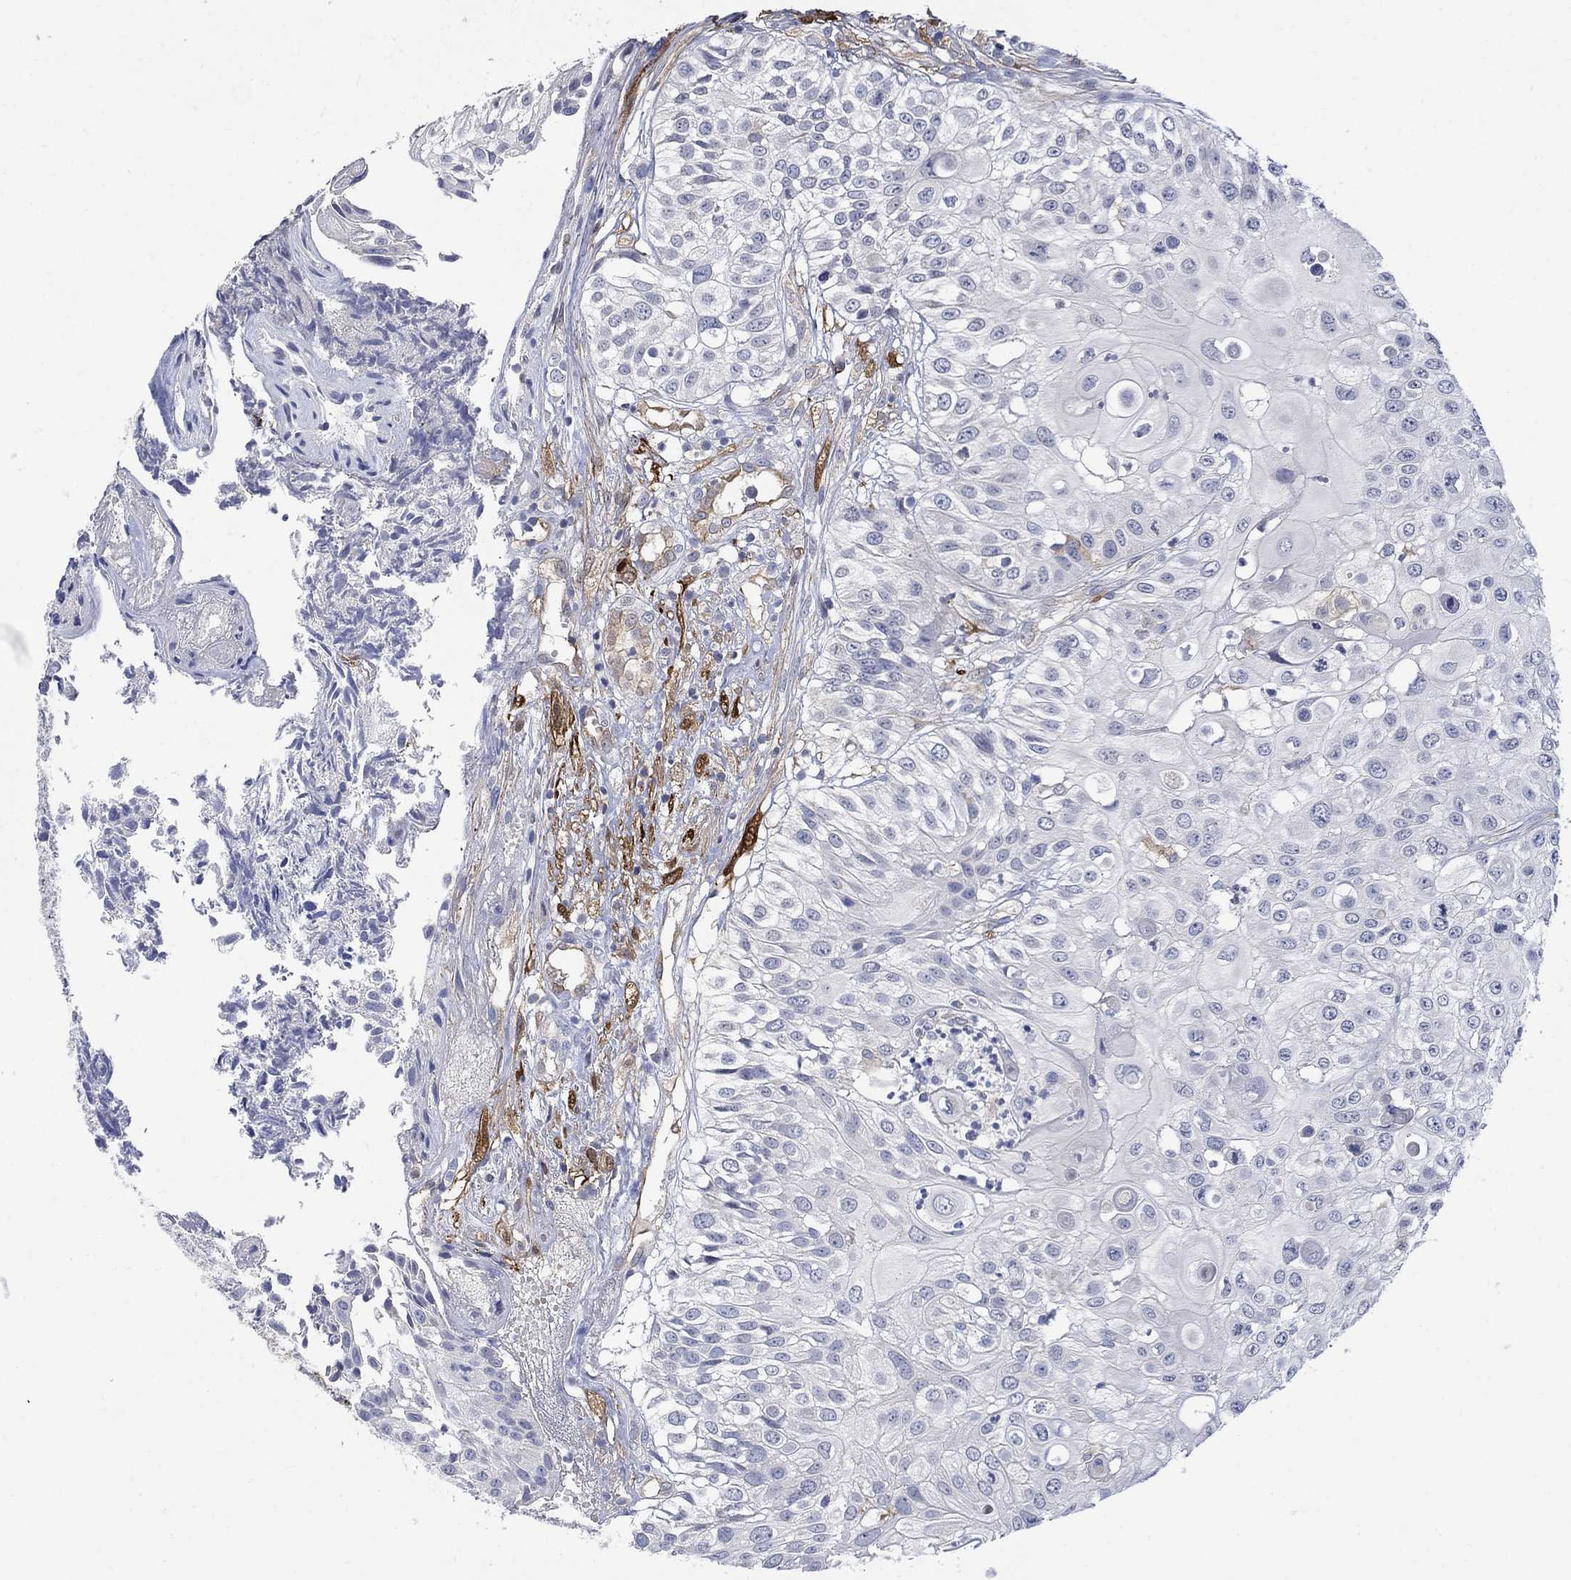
{"staining": {"intensity": "negative", "quantity": "none", "location": "none"}, "tissue": "urothelial cancer", "cell_type": "Tumor cells", "image_type": "cancer", "snomed": [{"axis": "morphology", "description": "Urothelial carcinoma, High grade"}, {"axis": "topography", "description": "Urinary bladder"}], "caption": "This is an immunohistochemistry (IHC) image of urothelial carcinoma (high-grade). There is no expression in tumor cells.", "gene": "TGM2", "patient": {"sex": "female", "age": 79}}